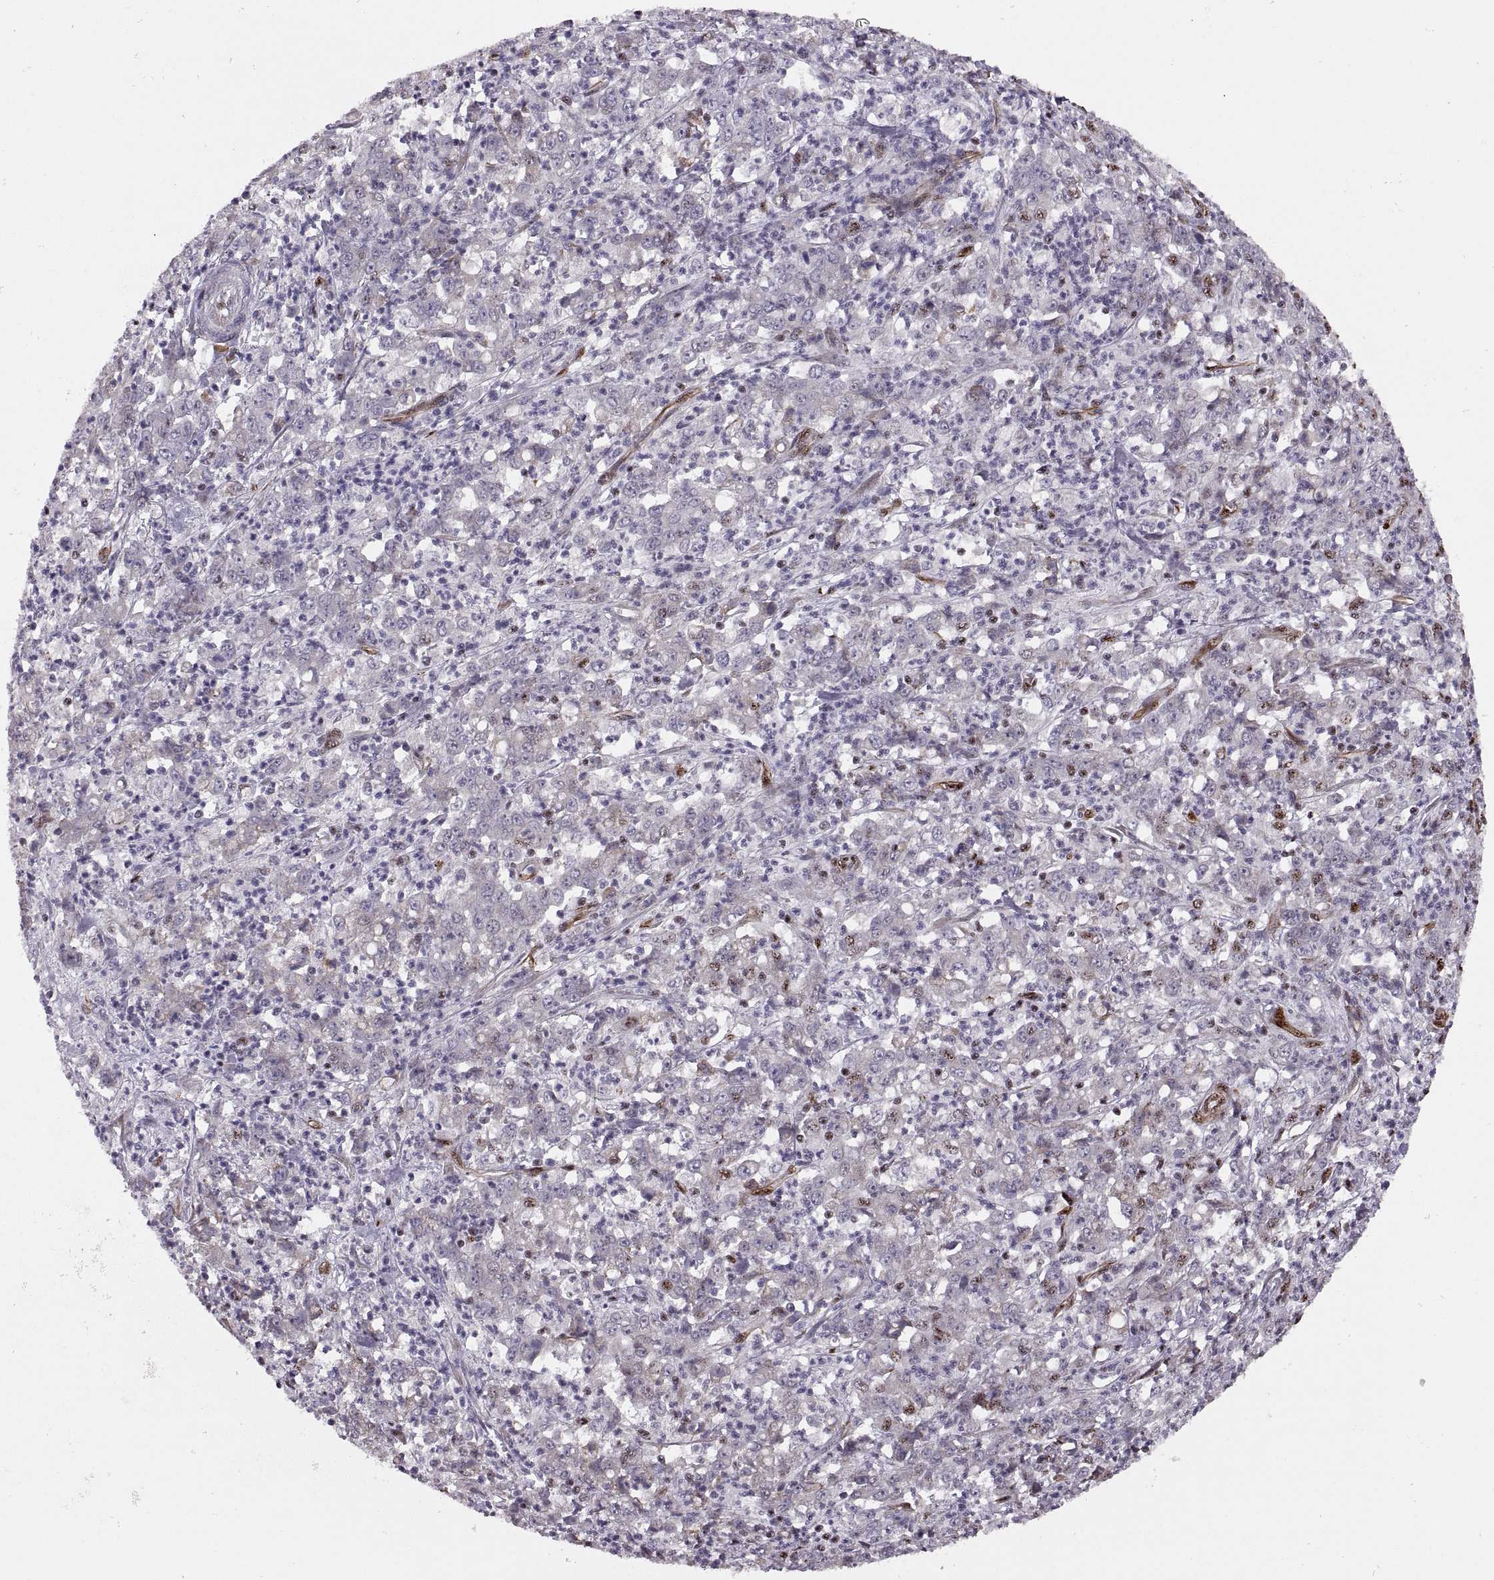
{"staining": {"intensity": "strong", "quantity": "25%-75%", "location": "nuclear"}, "tissue": "stomach cancer", "cell_type": "Tumor cells", "image_type": "cancer", "snomed": [{"axis": "morphology", "description": "Adenocarcinoma, NOS"}, {"axis": "topography", "description": "Stomach, lower"}], "caption": "This micrograph reveals stomach cancer (adenocarcinoma) stained with immunohistochemistry to label a protein in brown. The nuclear of tumor cells show strong positivity for the protein. Nuclei are counter-stained blue.", "gene": "ZCCHC17", "patient": {"sex": "female", "age": 71}}